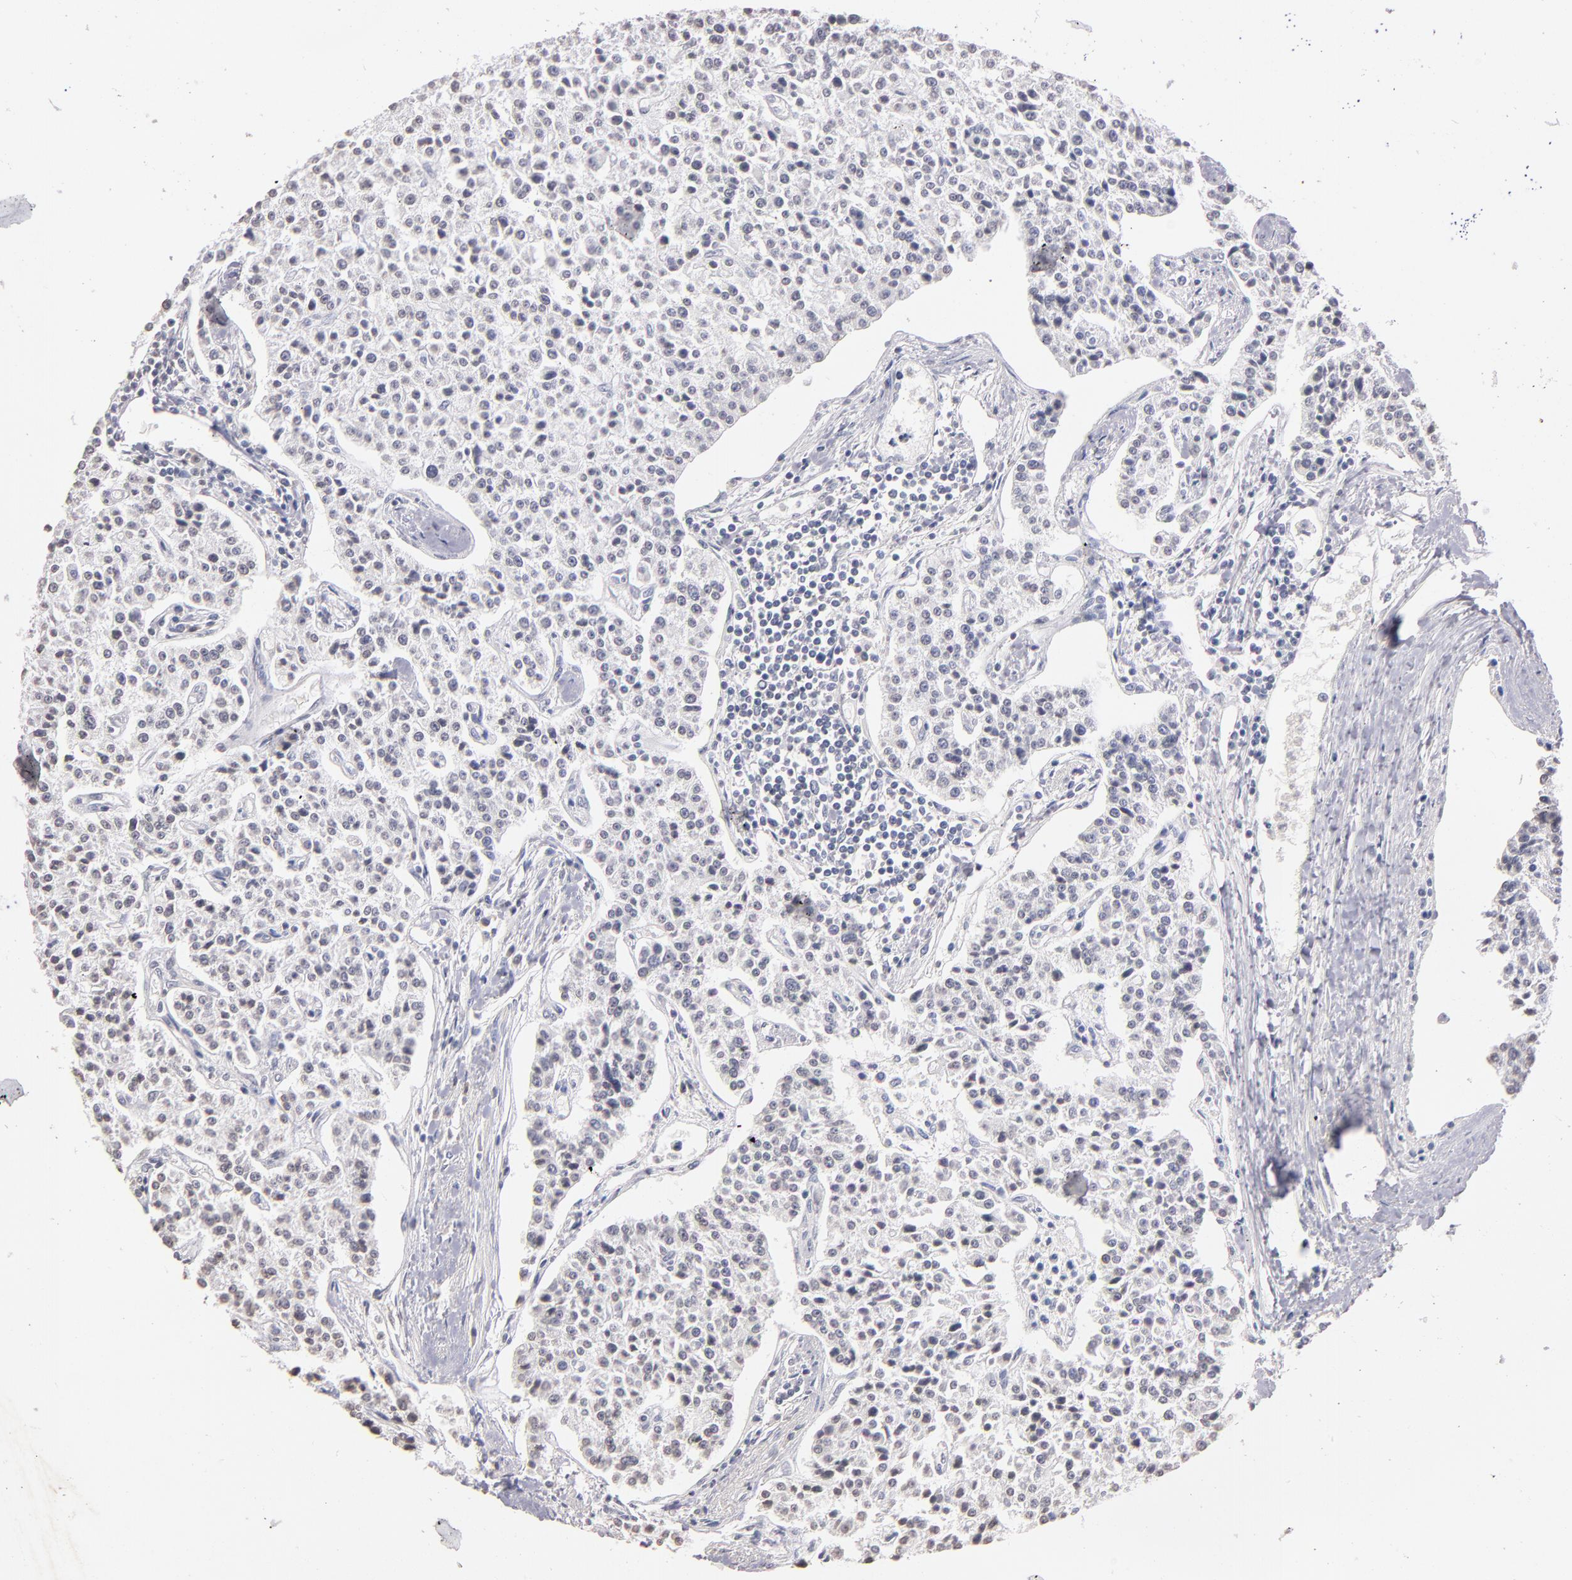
{"staining": {"intensity": "negative", "quantity": "none", "location": "none"}, "tissue": "carcinoid", "cell_type": "Tumor cells", "image_type": "cancer", "snomed": [{"axis": "morphology", "description": "Carcinoid, malignant, NOS"}, {"axis": "topography", "description": "Stomach"}], "caption": "A photomicrograph of human carcinoid is negative for staining in tumor cells.", "gene": "SOX10", "patient": {"sex": "female", "age": 76}}